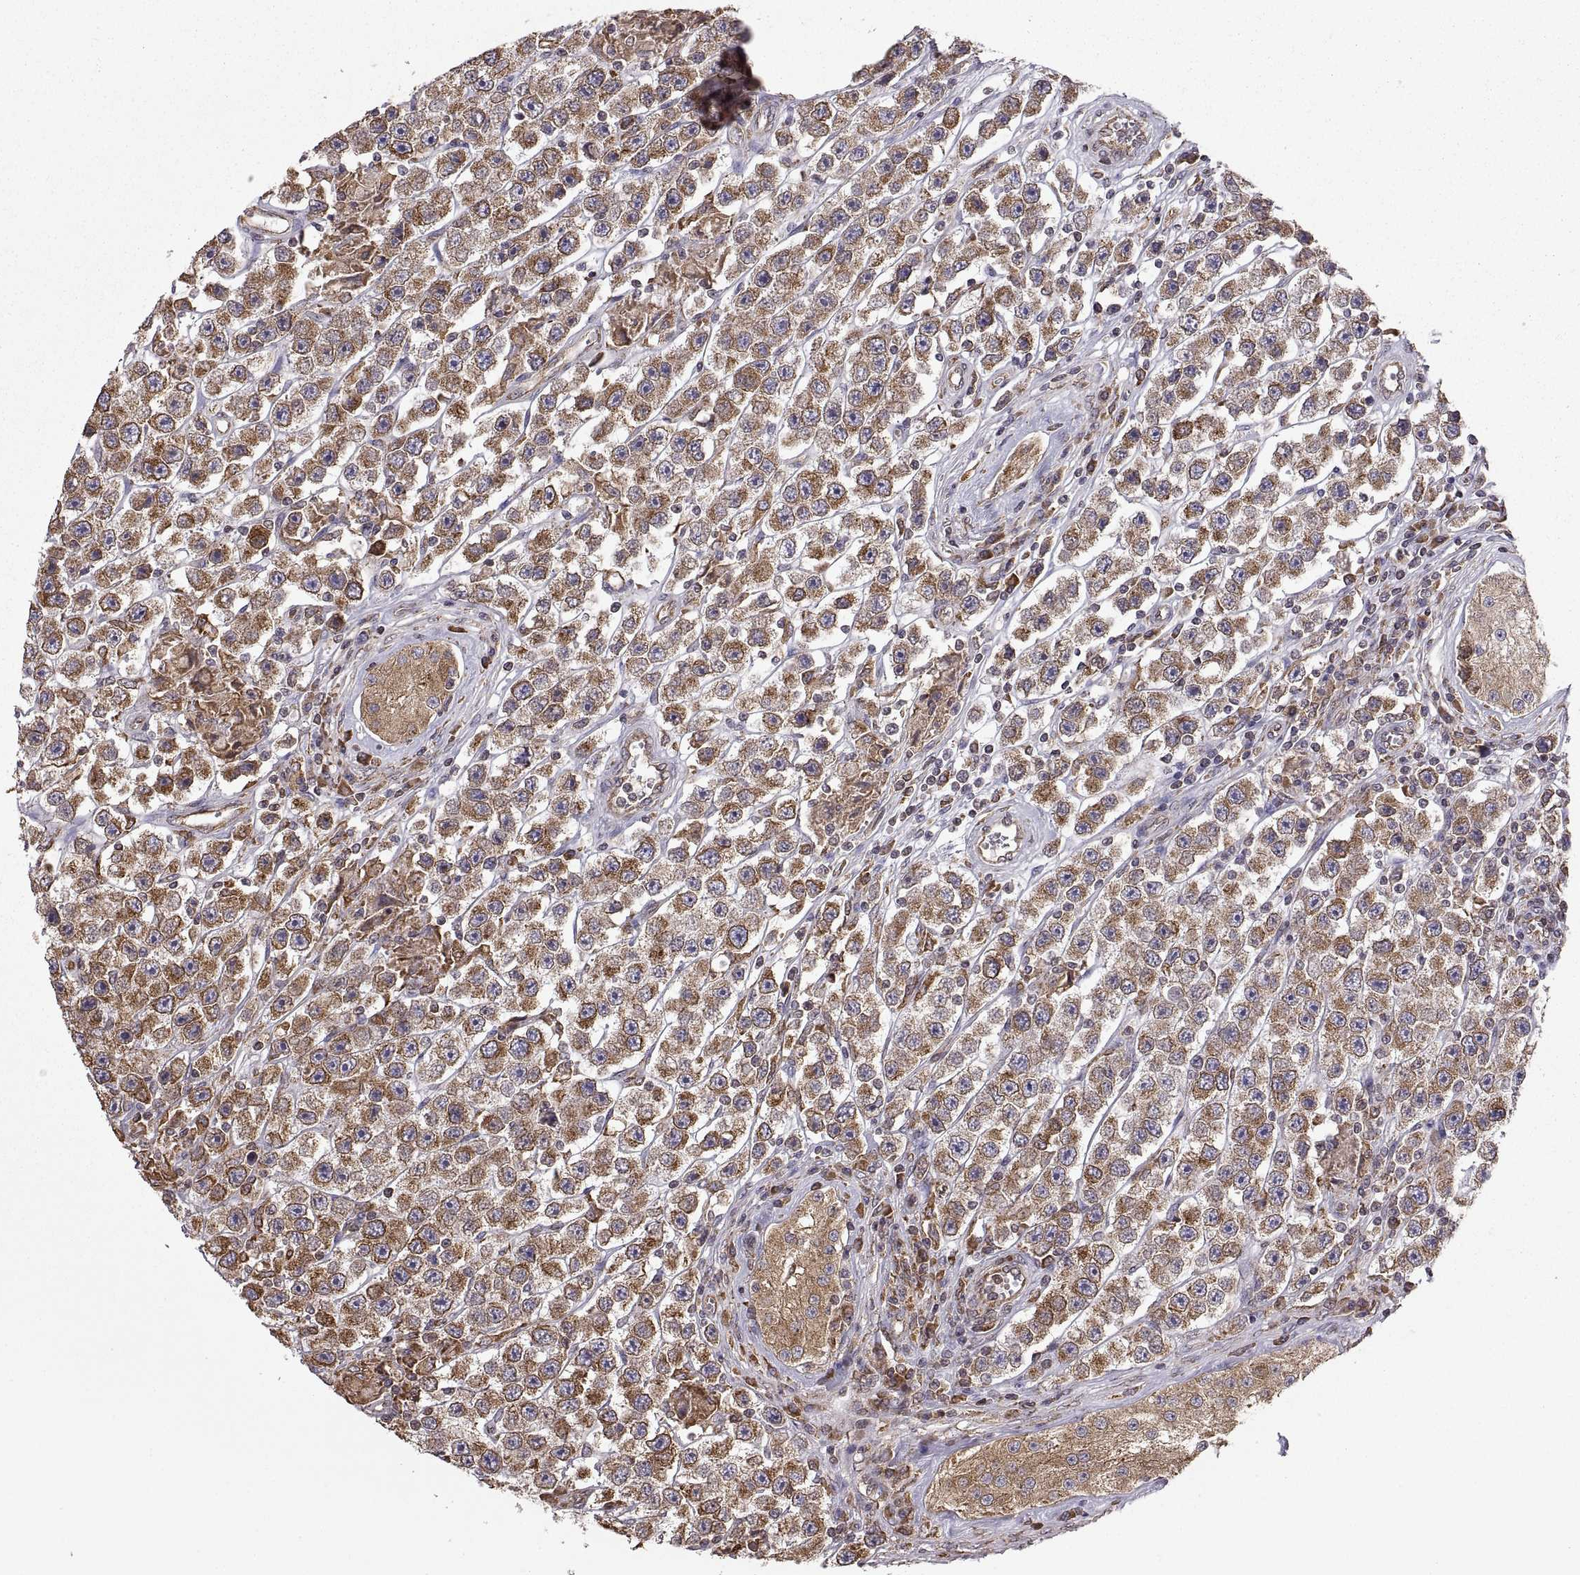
{"staining": {"intensity": "moderate", "quantity": ">75%", "location": "cytoplasmic/membranous"}, "tissue": "testis cancer", "cell_type": "Tumor cells", "image_type": "cancer", "snomed": [{"axis": "morphology", "description": "Seminoma, NOS"}, {"axis": "topography", "description": "Testis"}], "caption": "This is a micrograph of IHC staining of testis seminoma, which shows moderate expression in the cytoplasmic/membranous of tumor cells.", "gene": "PDIA3", "patient": {"sex": "male", "age": 45}}